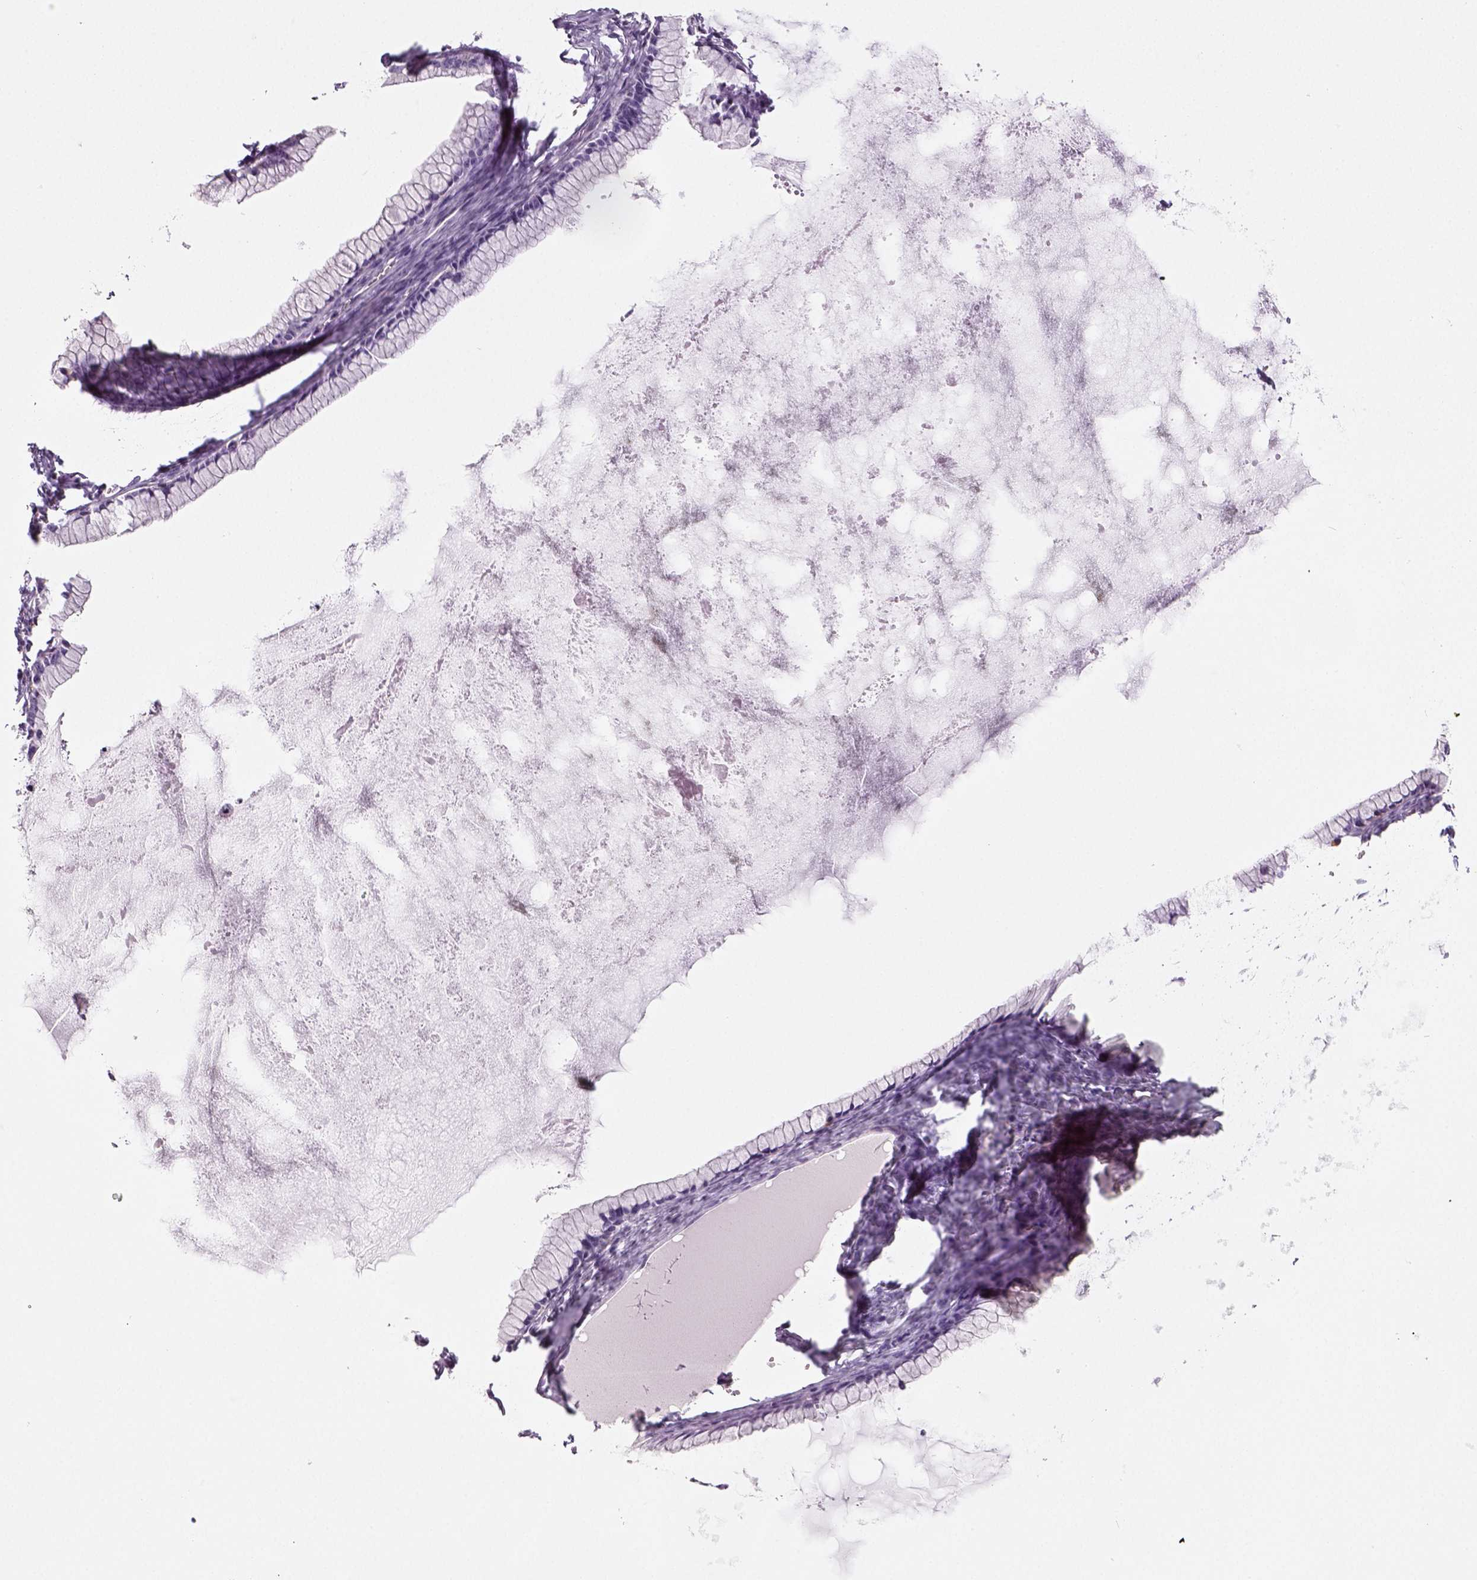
{"staining": {"intensity": "negative", "quantity": "none", "location": "none"}, "tissue": "ovarian cancer", "cell_type": "Tumor cells", "image_type": "cancer", "snomed": [{"axis": "morphology", "description": "Cystadenocarcinoma, mucinous, NOS"}, {"axis": "topography", "description": "Ovary"}], "caption": "This is an IHC micrograph of ovarian cancer. There is no positivity in tumor cells.", "gene": "TSPAN7", "patient": {"sex": "female", "age": 41}}